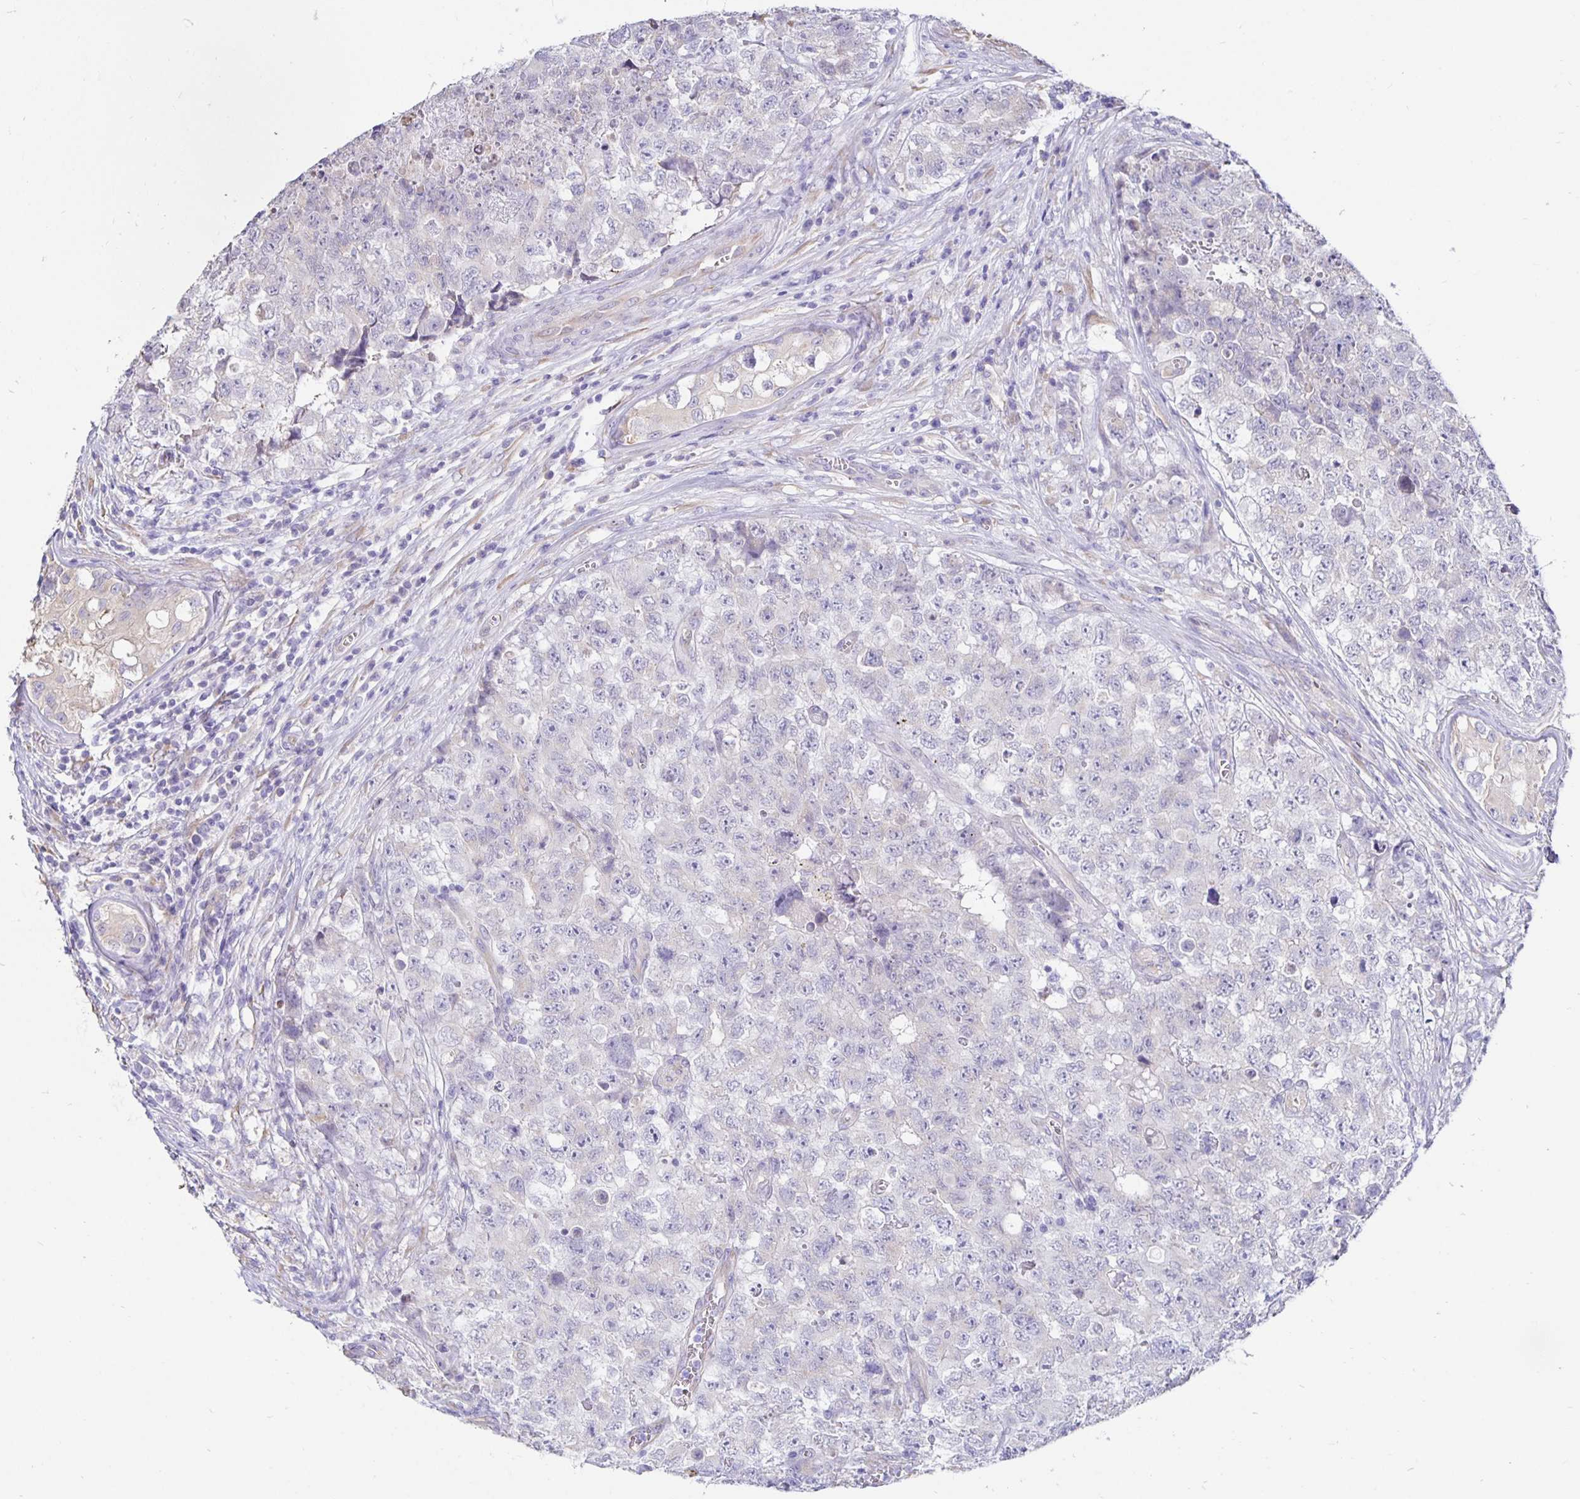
{"staining": {"intensity": "negative", "quantity": "none", "location": "none"}, "tissue": "testis cancer", "cell_type": "Tumor cells", "image_type": "cancer", "snomed": [{"axis": "morphology", "description": "Carcinoma, Embryonal, NOS"}, {"axis": "topography", "description": "Testis"}], "caption": "High power microscopy micrograph of an IHC image of testis embryonal carcinoma, revealing no significant staining in tumor cells.", "gene": "DNAI2", "patient": {"sex": "male", "age": 18}}